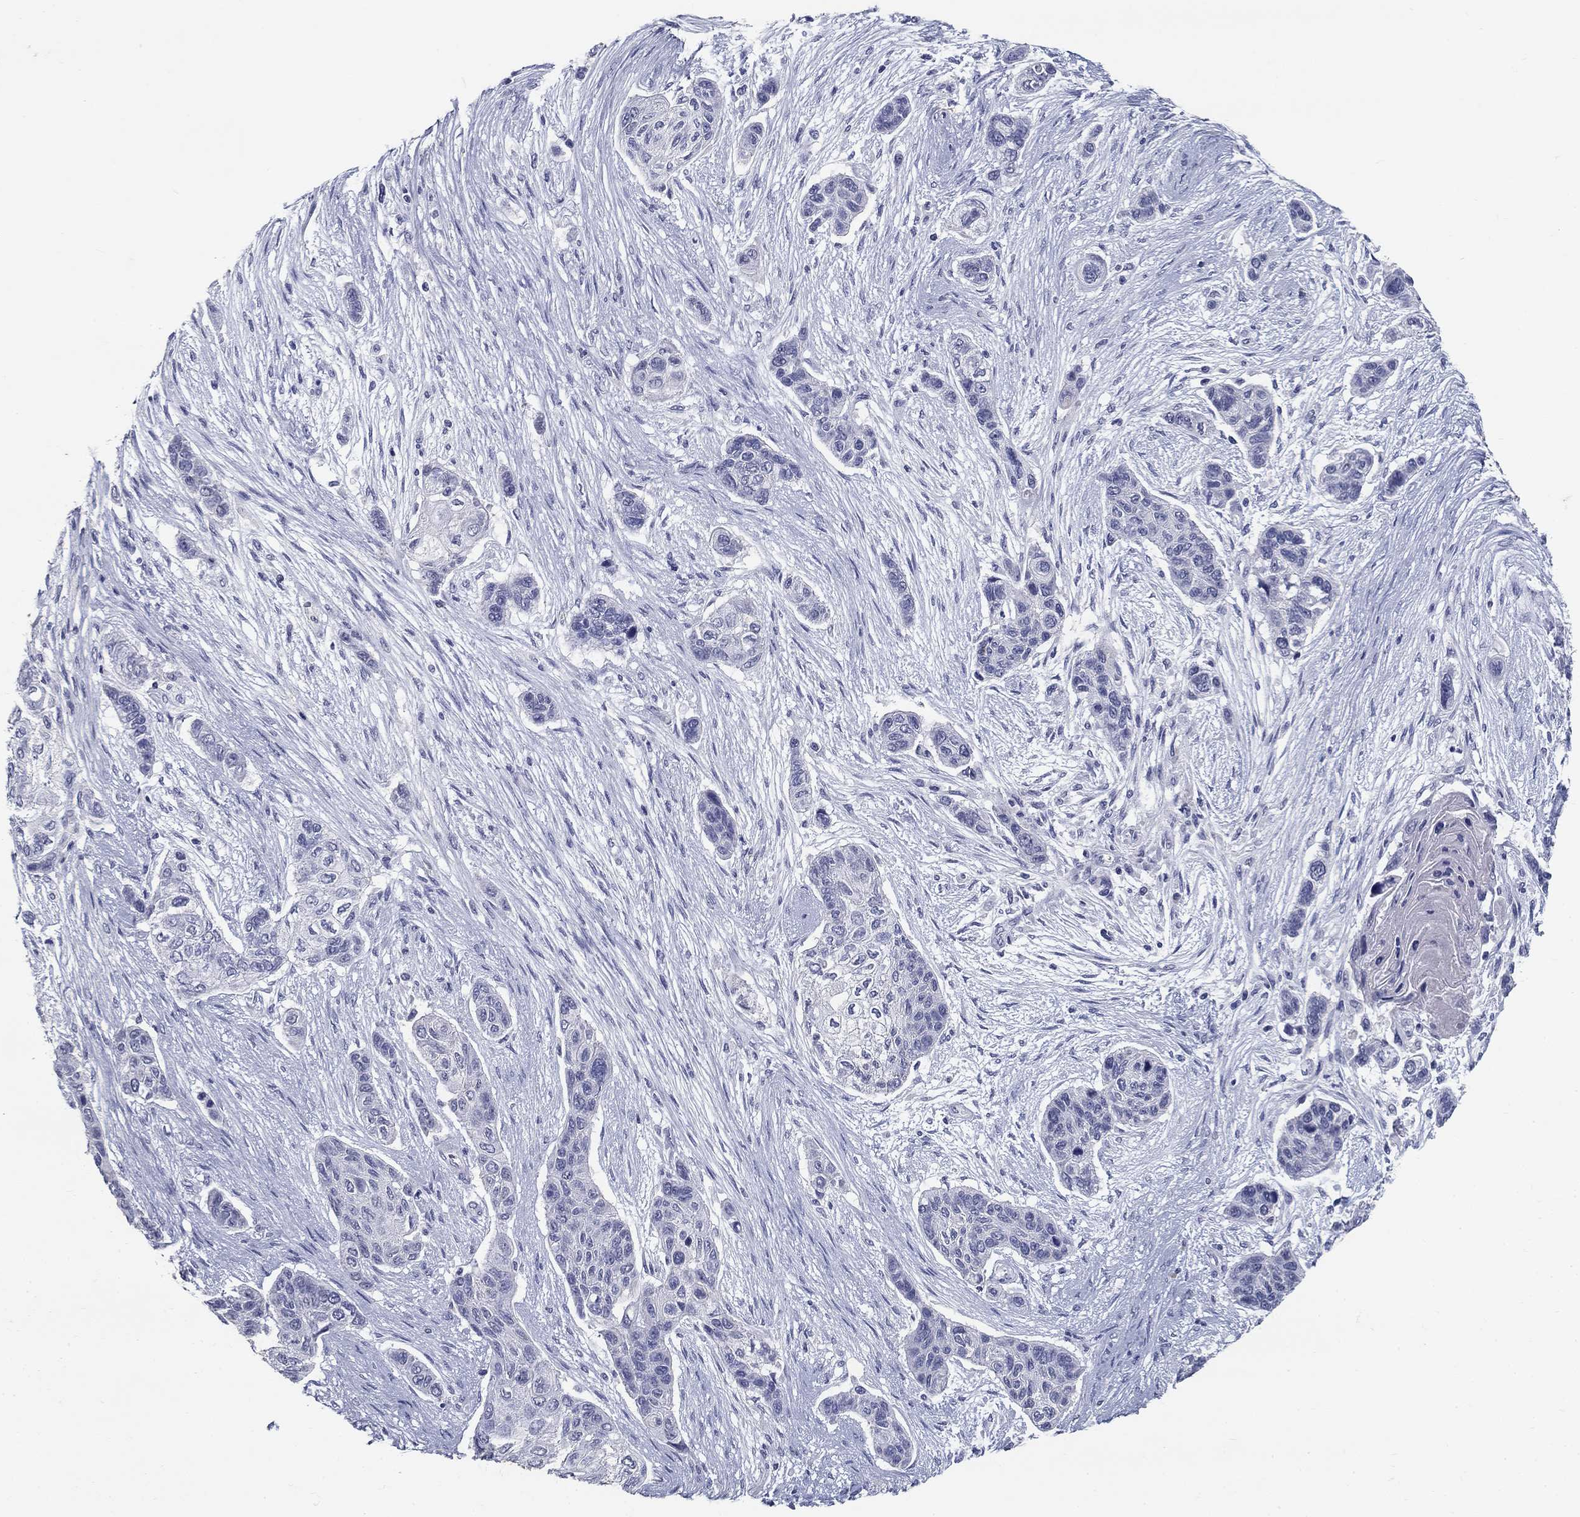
{"staining": {"intensity": "negative", "quantity": "none", "location": "none"}, "tissue": "lung cancer", "cell_type": "Tumor cells", "image_type": "cancer", "snomed": [{"axis": "morphology", "description": "Squamous cell carcinoma, NOS"}, {"axis": "topography", "description": "Lung"}], "caption": "Tumor cells show no significant expression in lung squamous cell carcinoma.", "gene": "POMC", "patient": {"sex": "male", "age": 69}}